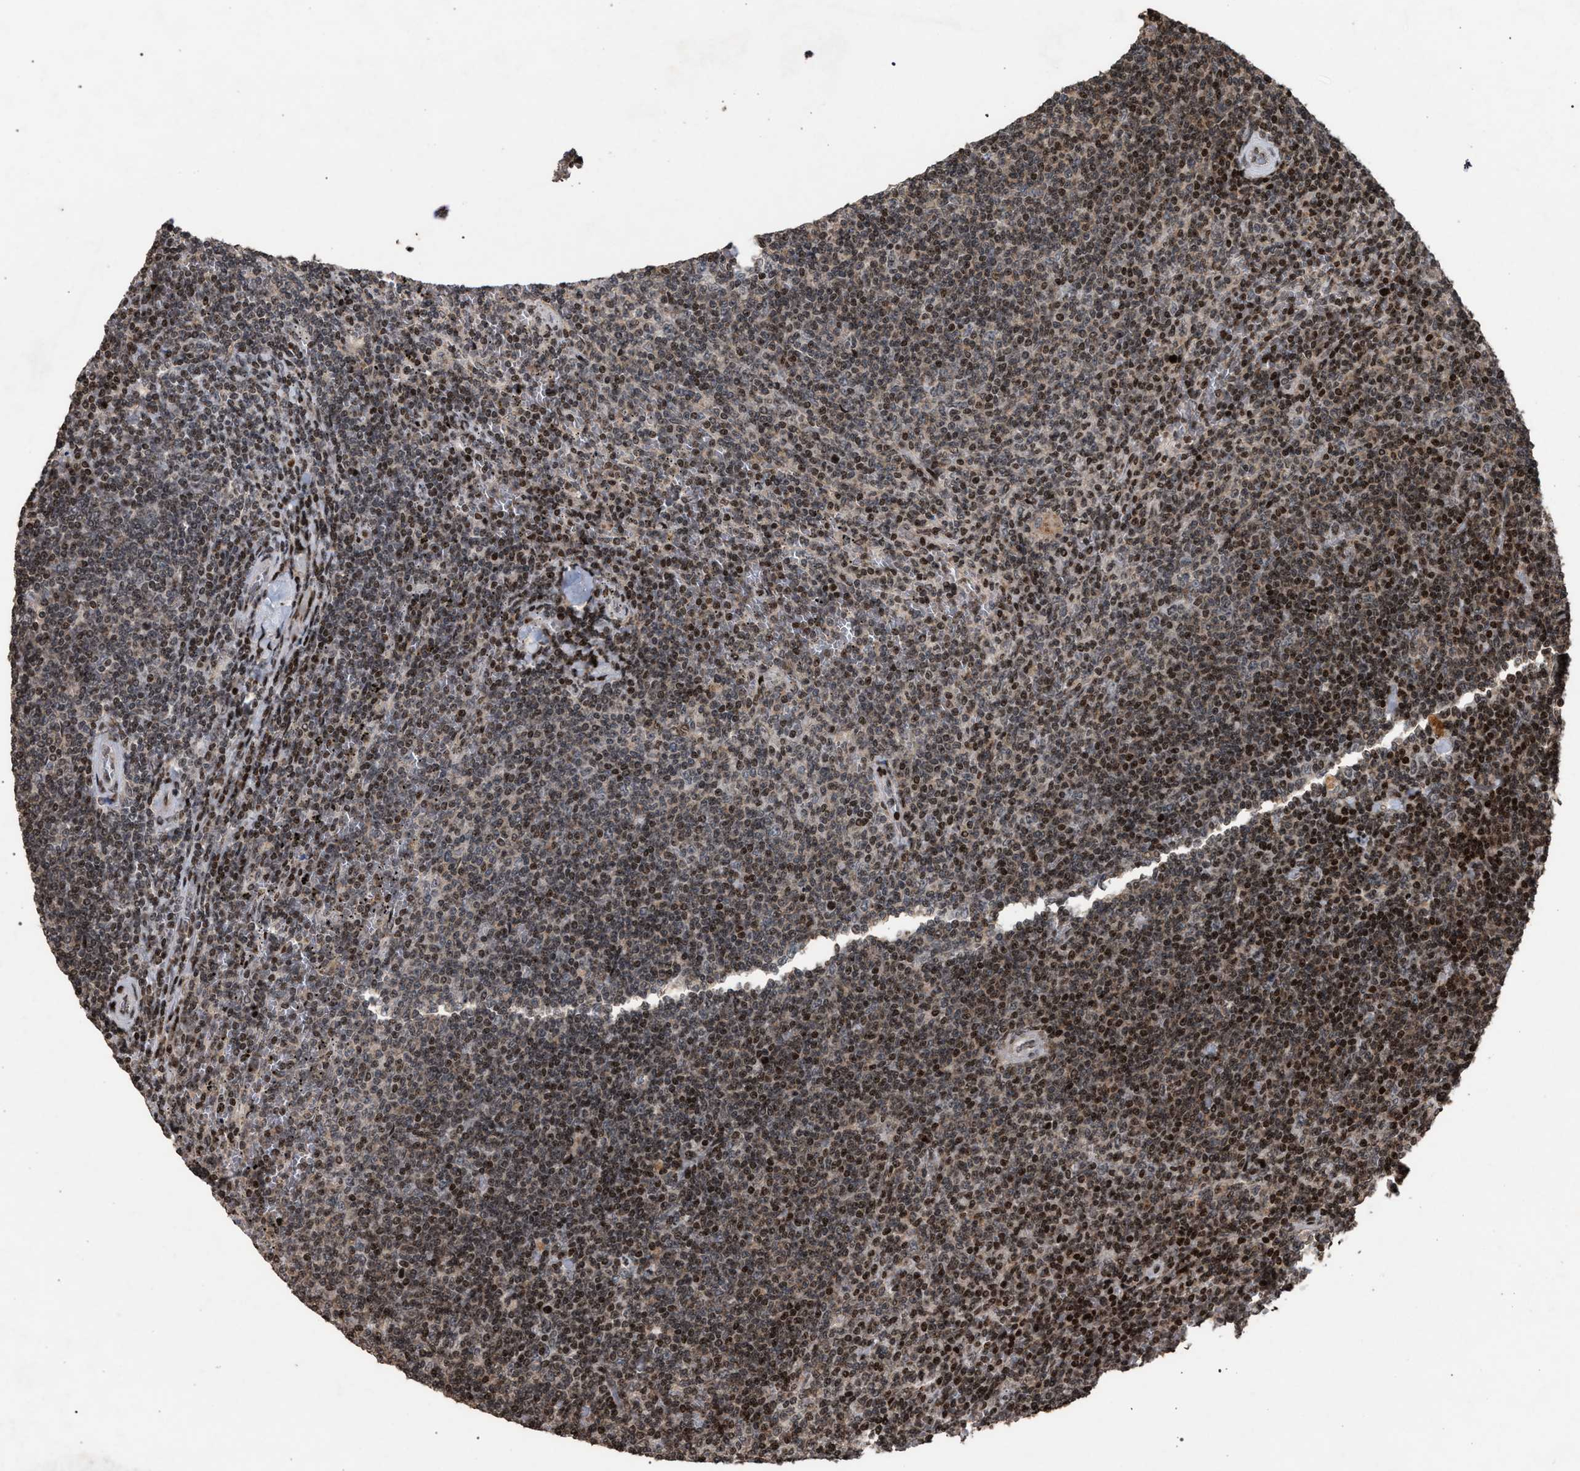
{"staining": {"intensity": "moderate", "quantity": ">75%", "location": "nuclear"}, "tissue": "lymphoma", "cell_type": "Tumor cells", "image_type": "cancer", "snomed": [{"axis": "morphology", "description": "Malignant lymphoma, non-Hodgkin's type, Low grade"}, {"axis": "topography", "description": "Spleen"}], "caption": "Protein staining of lymphoma tissue shows moderate nuclear positivity in about >75% of tumor cells. The protein of interest is stained brown, and the nuclei are stained in blue (DAB (3,3'-diaminobenzidine) IHC with brightfield microscopy, high magnification).", "gene": "FOXD3", "patient": {"sex": "female", "age": 50}}